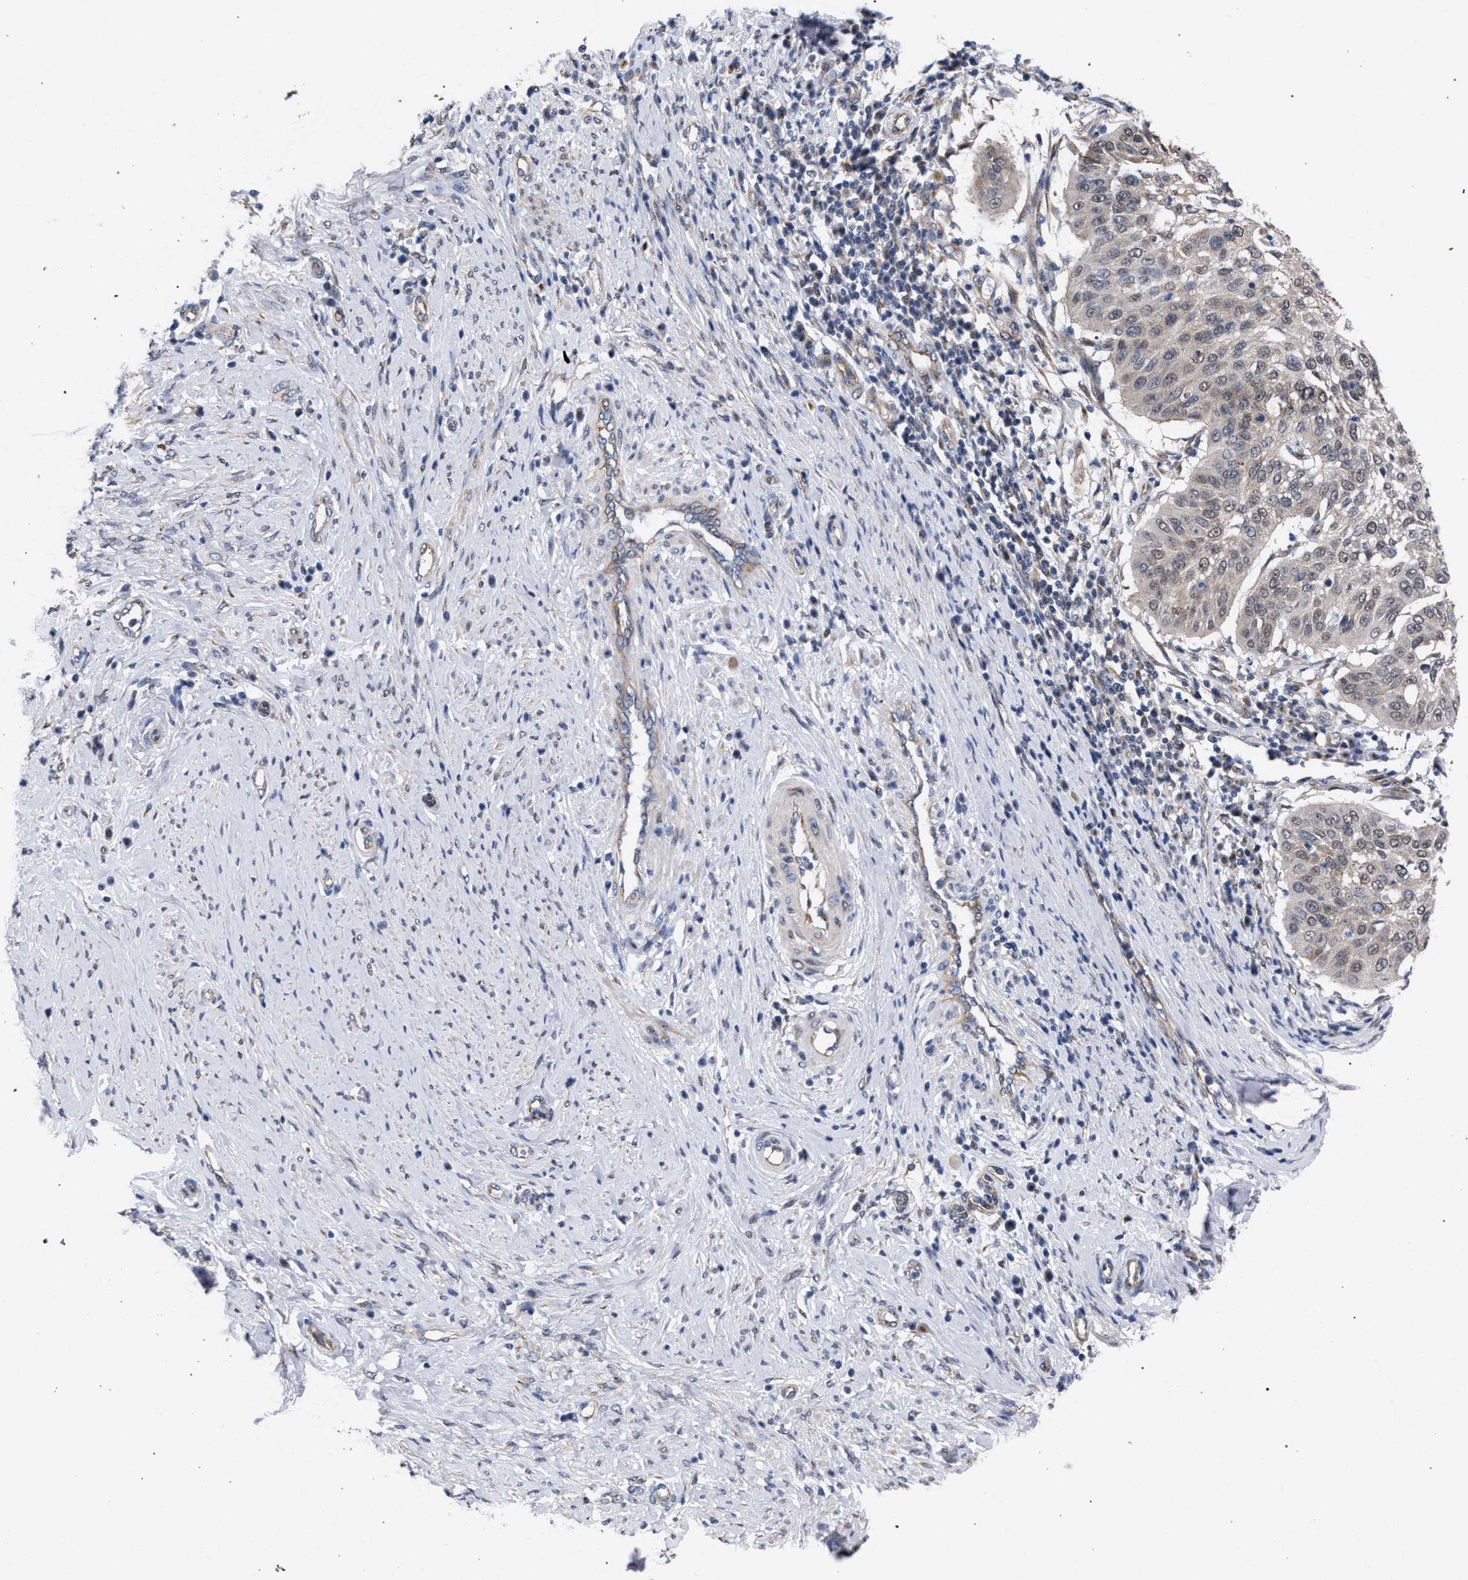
{"staining": {"intensity": "weak", "quantity": "<25%", "location": "nuclear"}, "tissue": "cervical cancer", "cell_type": "Tumor cells", "image_type": "cancer", "snomed": [{"axis": "morphology", "description": "Normal tissue, NOS"}, {"axis": "morphology", "description": "Squamous cell carcinoma, NOS"}, {"axis": "topography", "description": "Cervix"}], "caption": "This is an IHC image of cervical cancer. There is no staining in tumor cells.", "gene": "GOLGA2", "patient": {"sex": "female", "age": 39}}